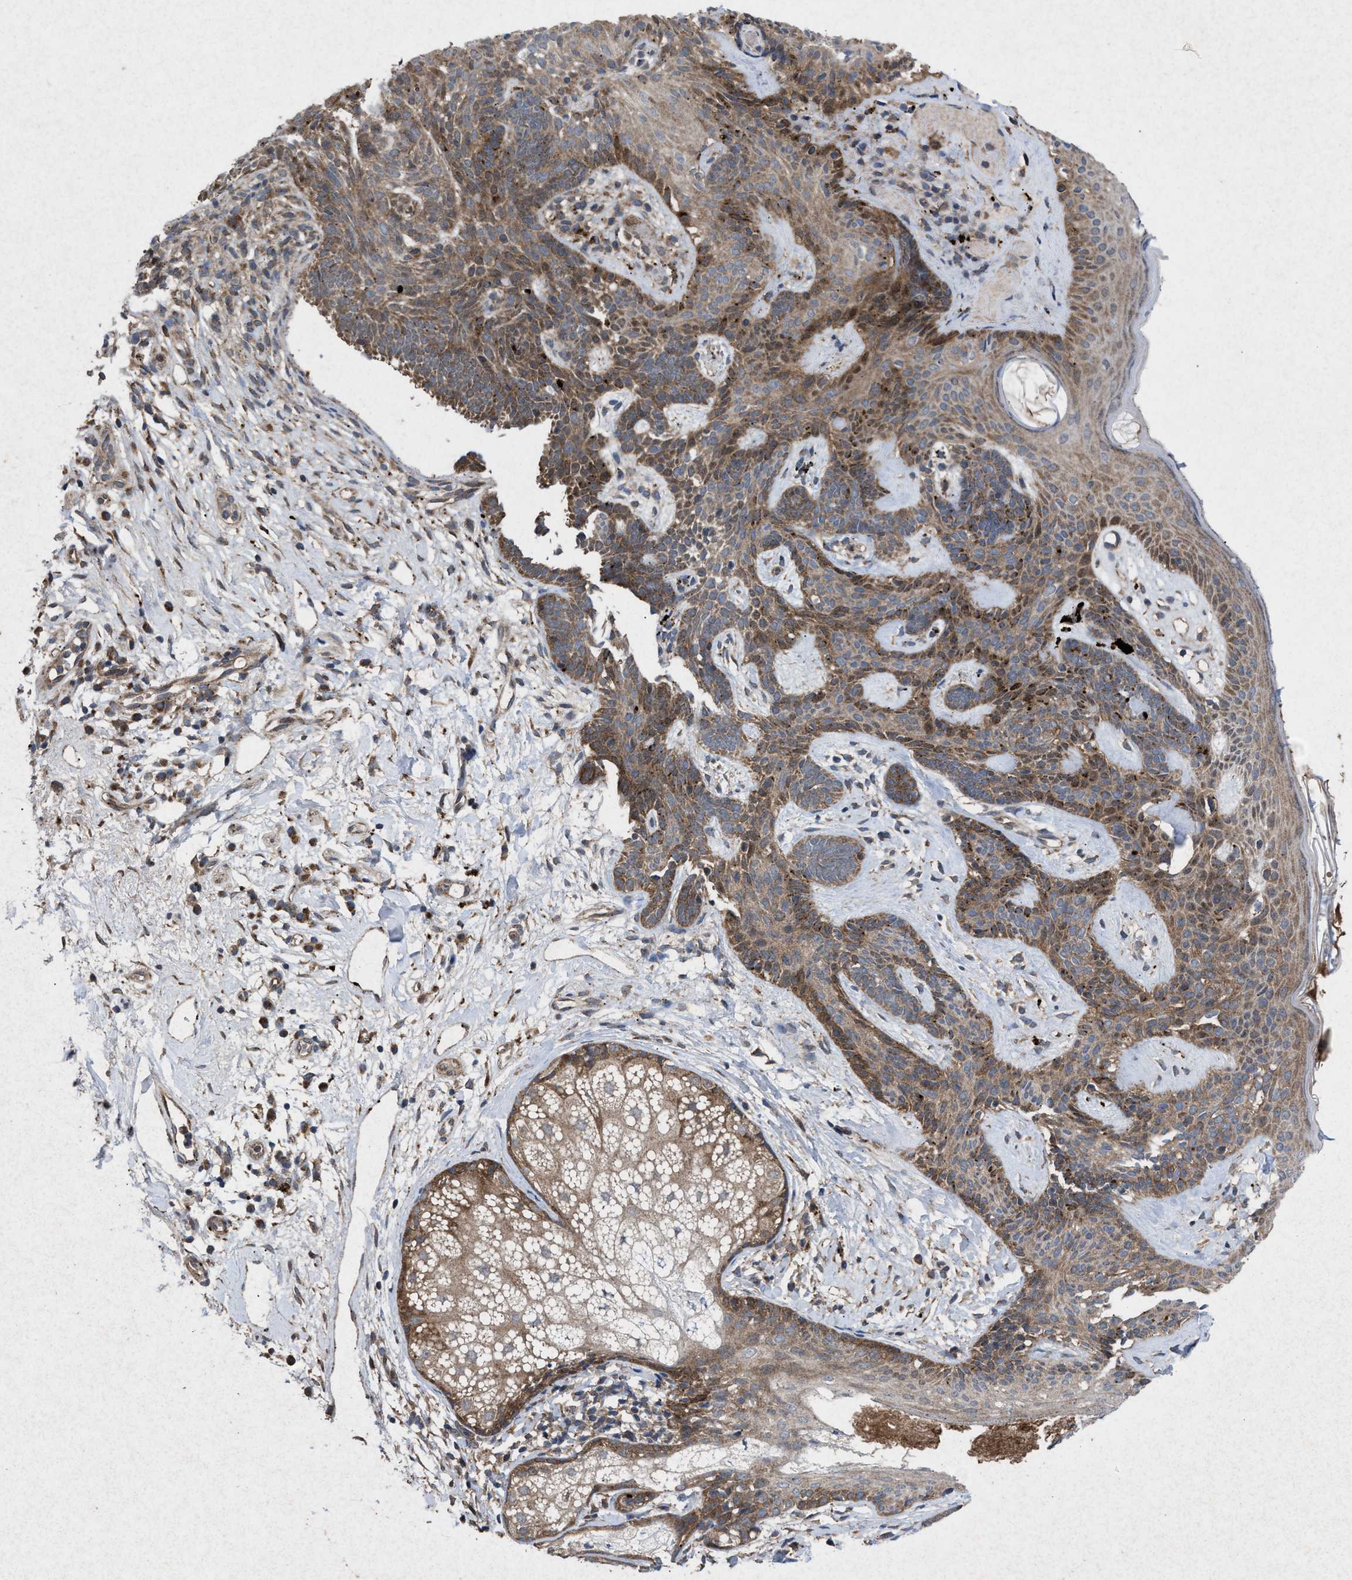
{"staining": {"intensity": "moderate", "quantity": ">75%", "location": "cytoplasmic/membranous"}, "tissue": "skin cancer", "cell_type": "Tumor cells", "image_type": "cancer", "snomed": [{"axis": "morphology", "description": "Developmental malformation"}, {"axis": "morphology", "description": "Basal cell carcinoma"}, {"axis": "topography", "description": "Skin"}], "caption": "This is a photomicrograph of immunohistochemistry (IHC) staining of basal cell carcinoma (skin), which shows moderate staining in the cytoplasmic/membranous of tumor cells.", "gene": "MSI2", "patient": {"sex": "female", "age": 62}}